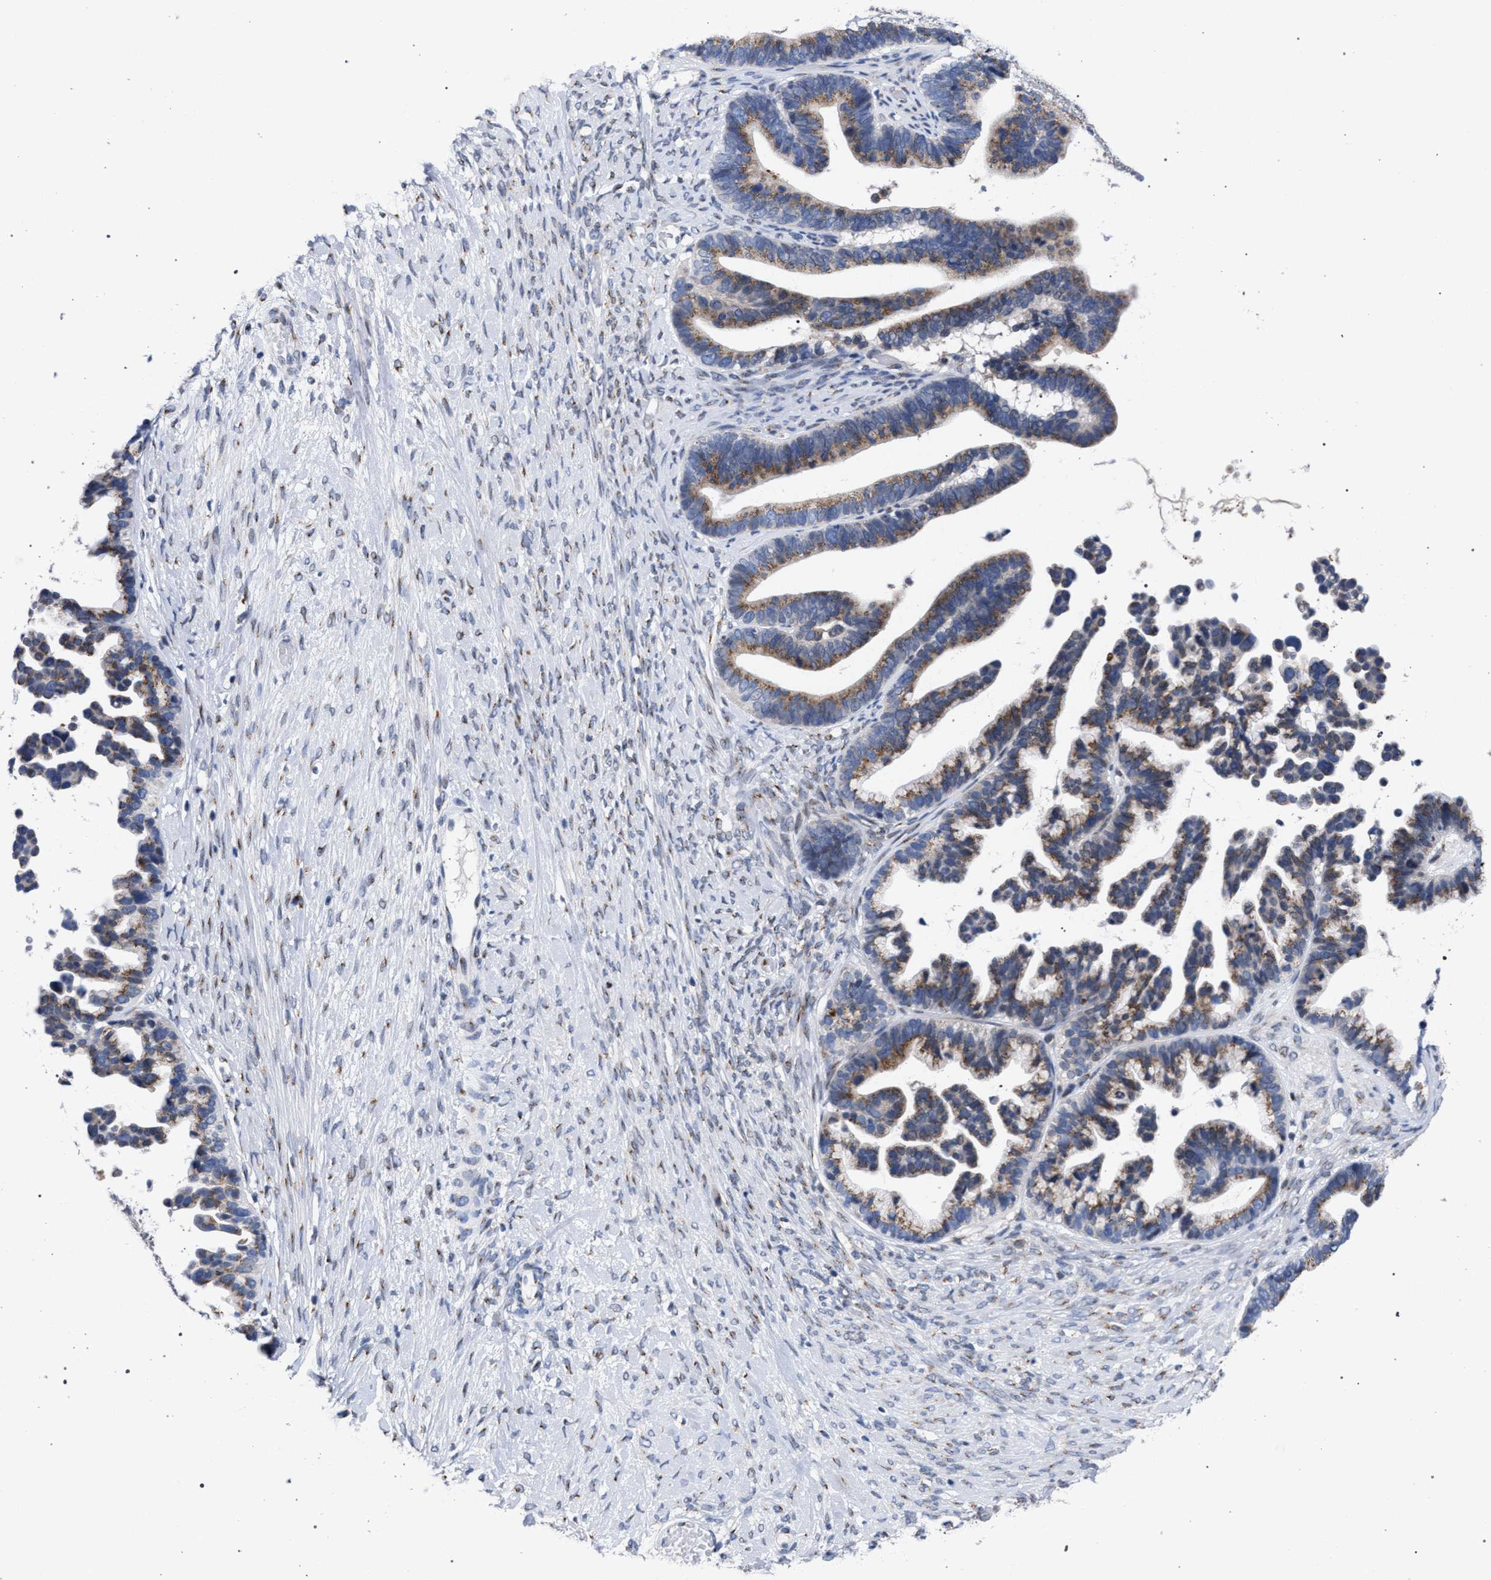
{"staining": {"intensity": "moderate", "quantity": ">75%", "location": "cytoplasmic/membranous"}, "tissue": "ovarian cancer", "cell_type": "Tumor cells", "image_type": "cancer", "snomed": [{"axis": "morphology", "description": "Cystadenocarcinoma, serous, NOS"}, {"axis": "topography", "description": "Ovary"}], "caption": "Protein staining exhibits moderate cytoplasmic/membranous expression in about >75% of tumor cells in ovarian serous cystadenocarcinoma.", "gene": "GOLGA2", "patient": {"sex": "female", "age": 56}}